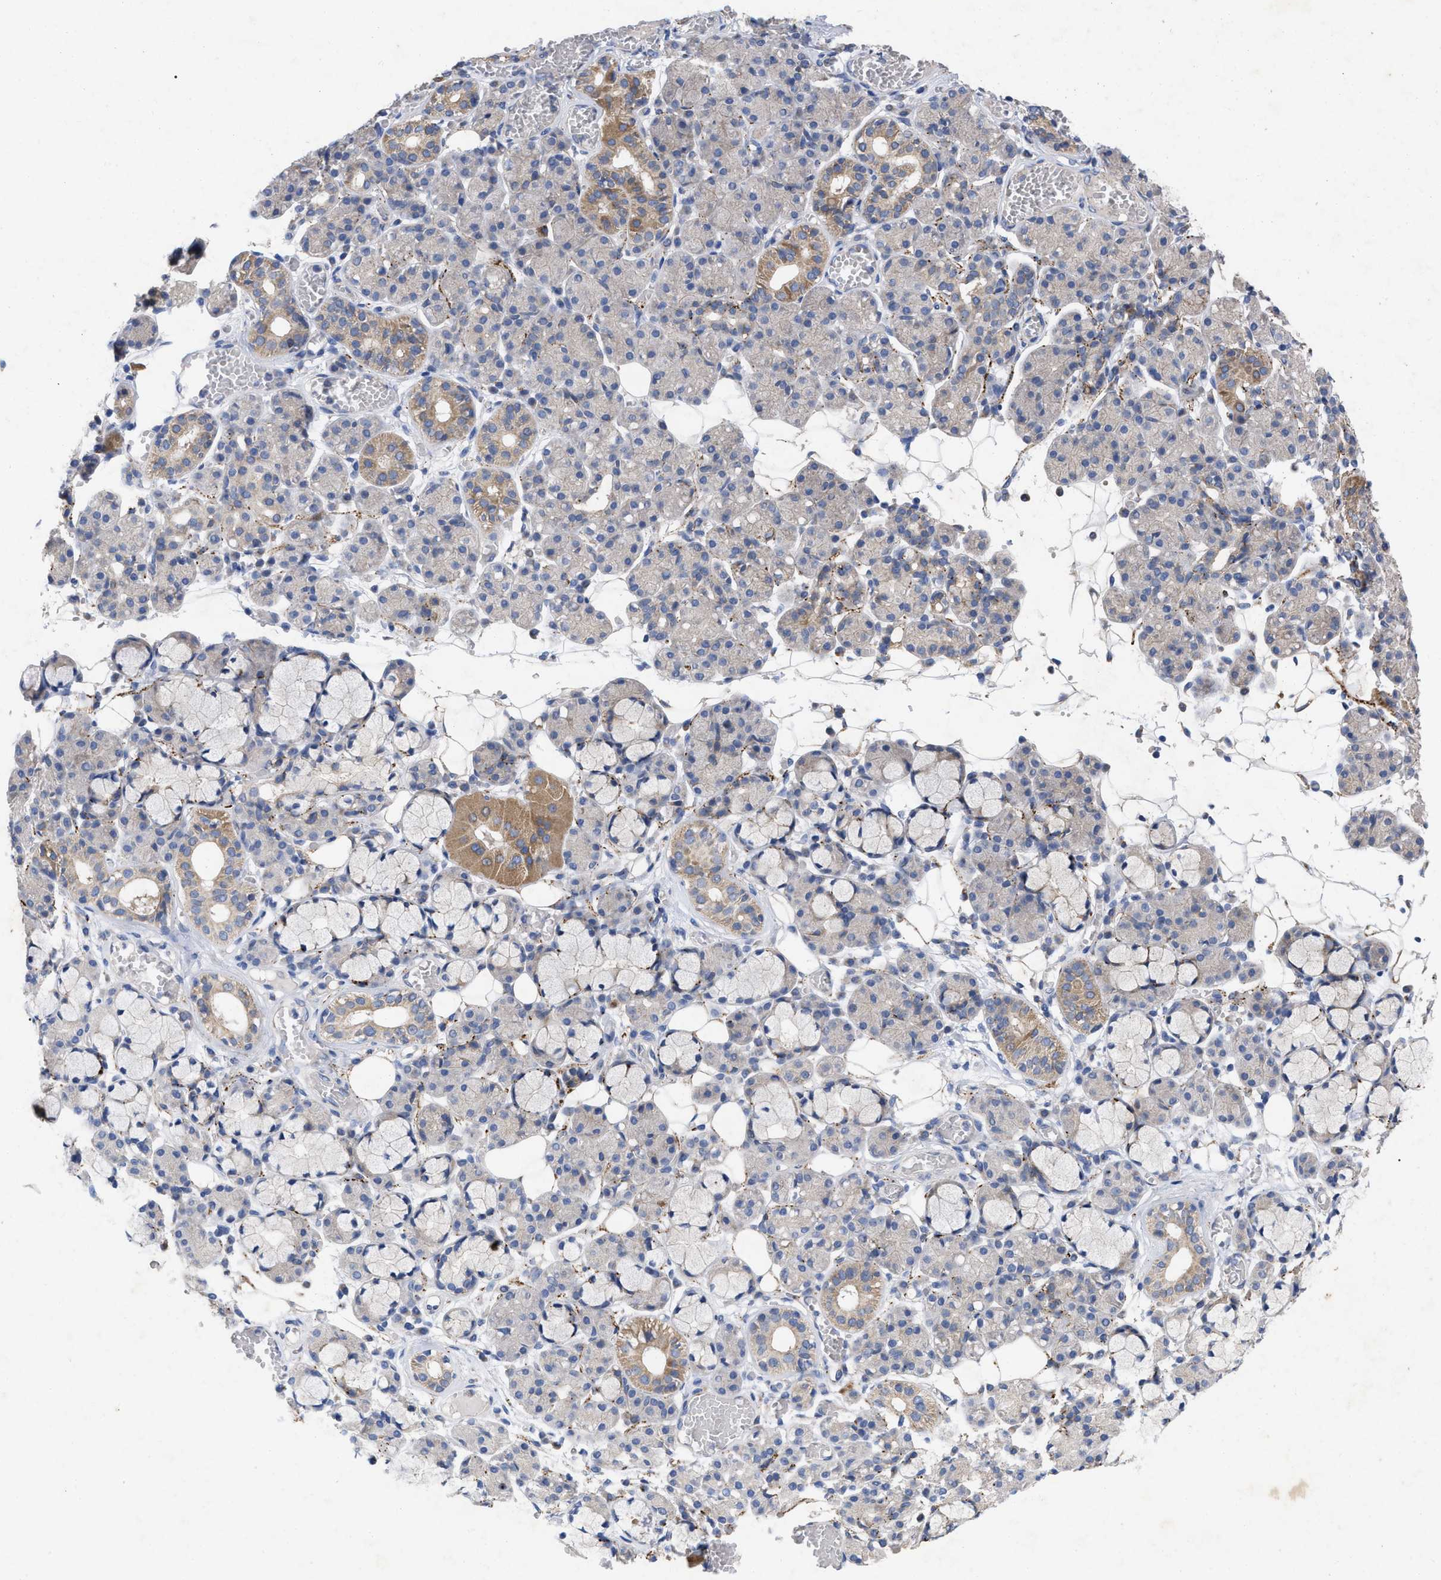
{"staining": {"intensity": "moderate", "quantity": "<25%", "location": "cytoplasmic/membranous"}, "tissue": "salivary gland", "cell_type": "Glandular cells", "image_type": "normal", "snomed": [{"axis": "morphology", "description": "Normal tissue, NOS"}, {"axis": "topography", "description": "Salivary gland"}], "caption": "Immunohistochemistry staining of normal salivary gland, which displays low levels of moderate cytoplasmic/membranous positivity in approximately <25% of glandular cells indicating moderate cytoplasmic/membranous protein expression. The staining was performed using DAB (3,3'-diaminobenzidine) (brown) for protein detection and nuclei were counterstained in hematoxylin (blue).", "gene": "VIP", "patient": {"sex": "male", "age": 63}}